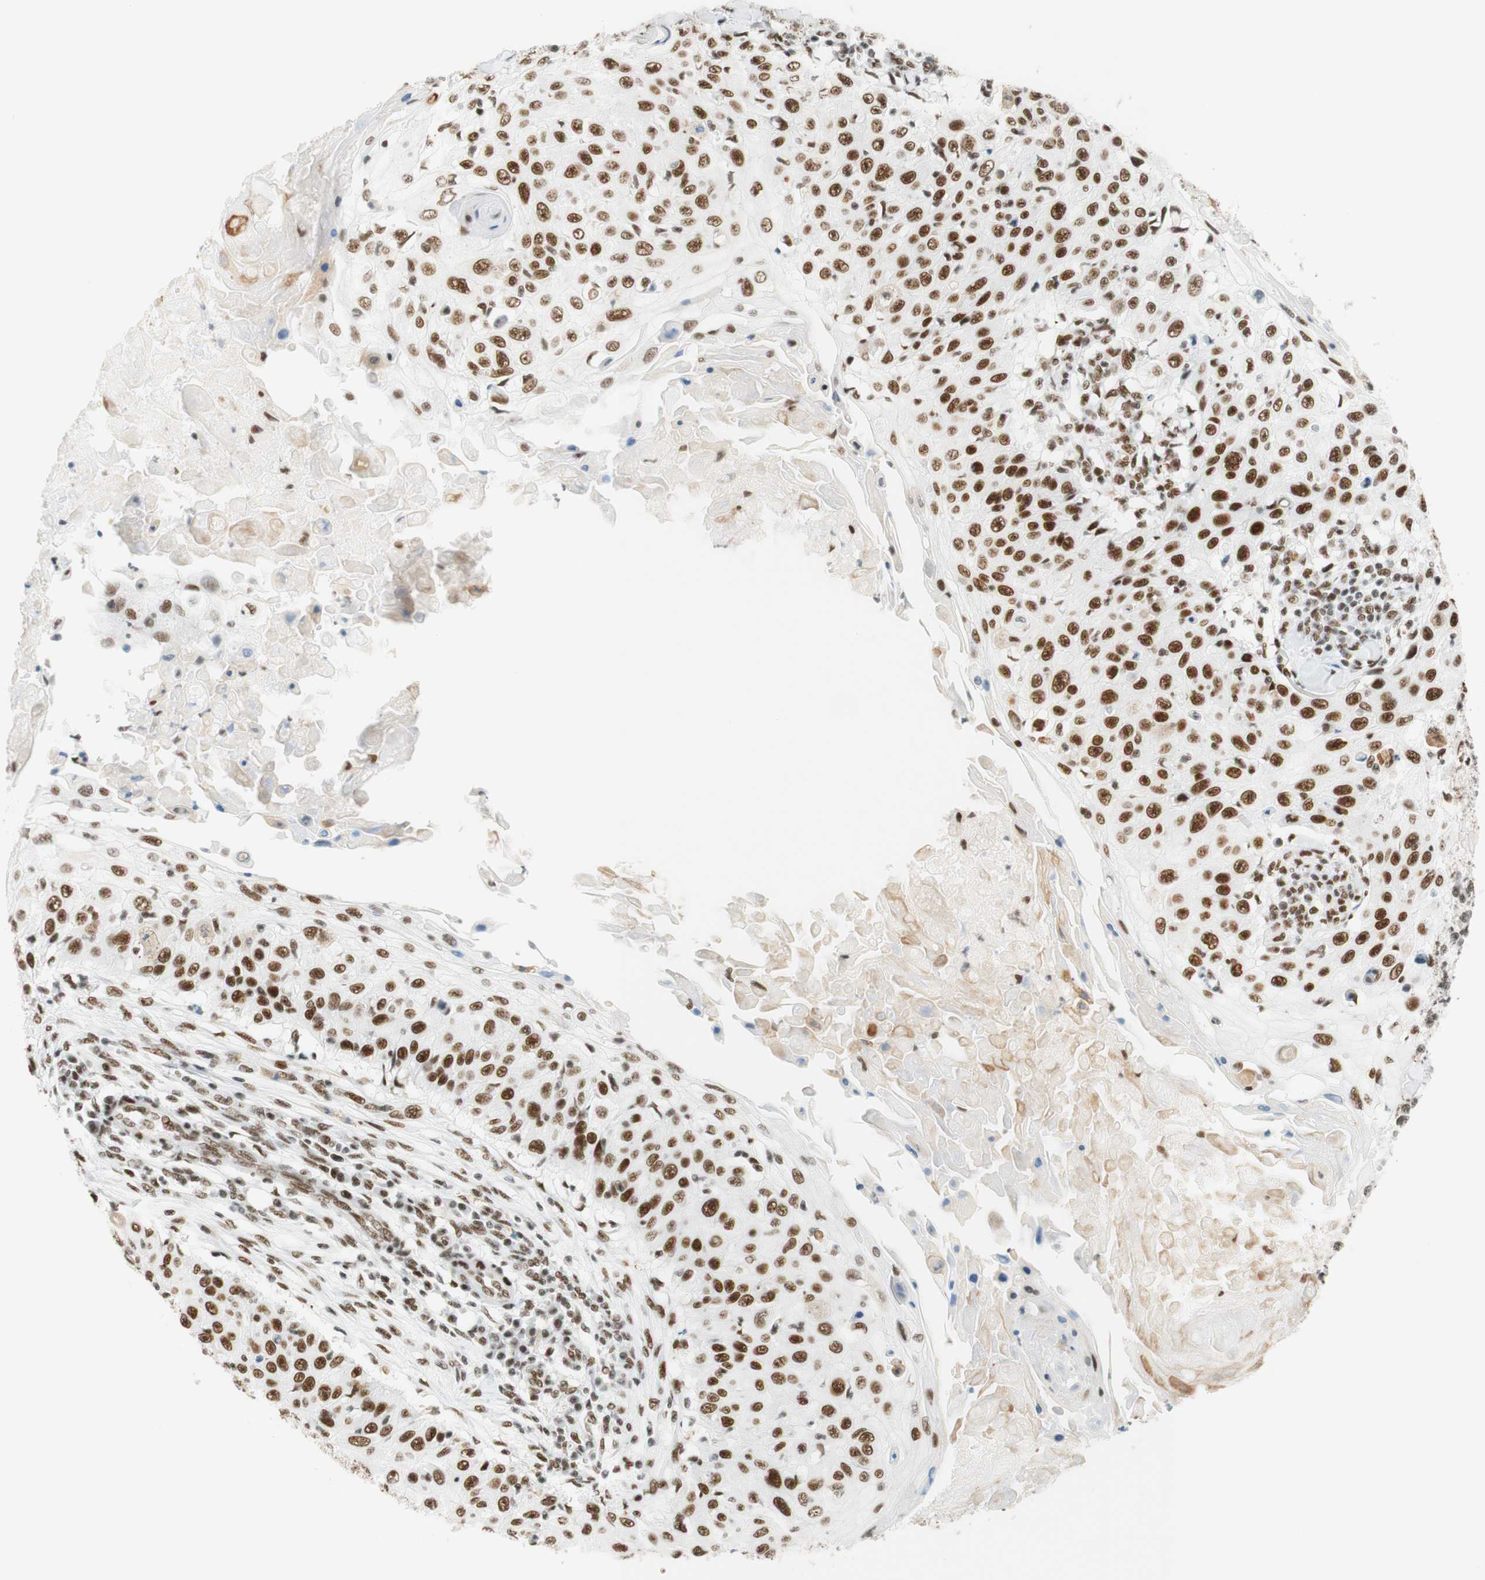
{"staining": {"intensity": "moderate", "quantity": ">75%", "location": "nuclear"}, "tissue": "skin cancer", "cell_type": "Tumor cells", "image_type": "cancer", "snomed": [{"axis": "morphology", "description": "Squamous cell carcinoma, NOS"}, {"axis": "topography", "description": "Skin"}], "caption": "The image exhibits immunohistochemical staining of skin squamous cell carcinoma. There is moderate nuclear expression is seen in approximately >75% of tumor cells.", "gene": "RNF20", "patient": {"sex": "male", "age": 86}}